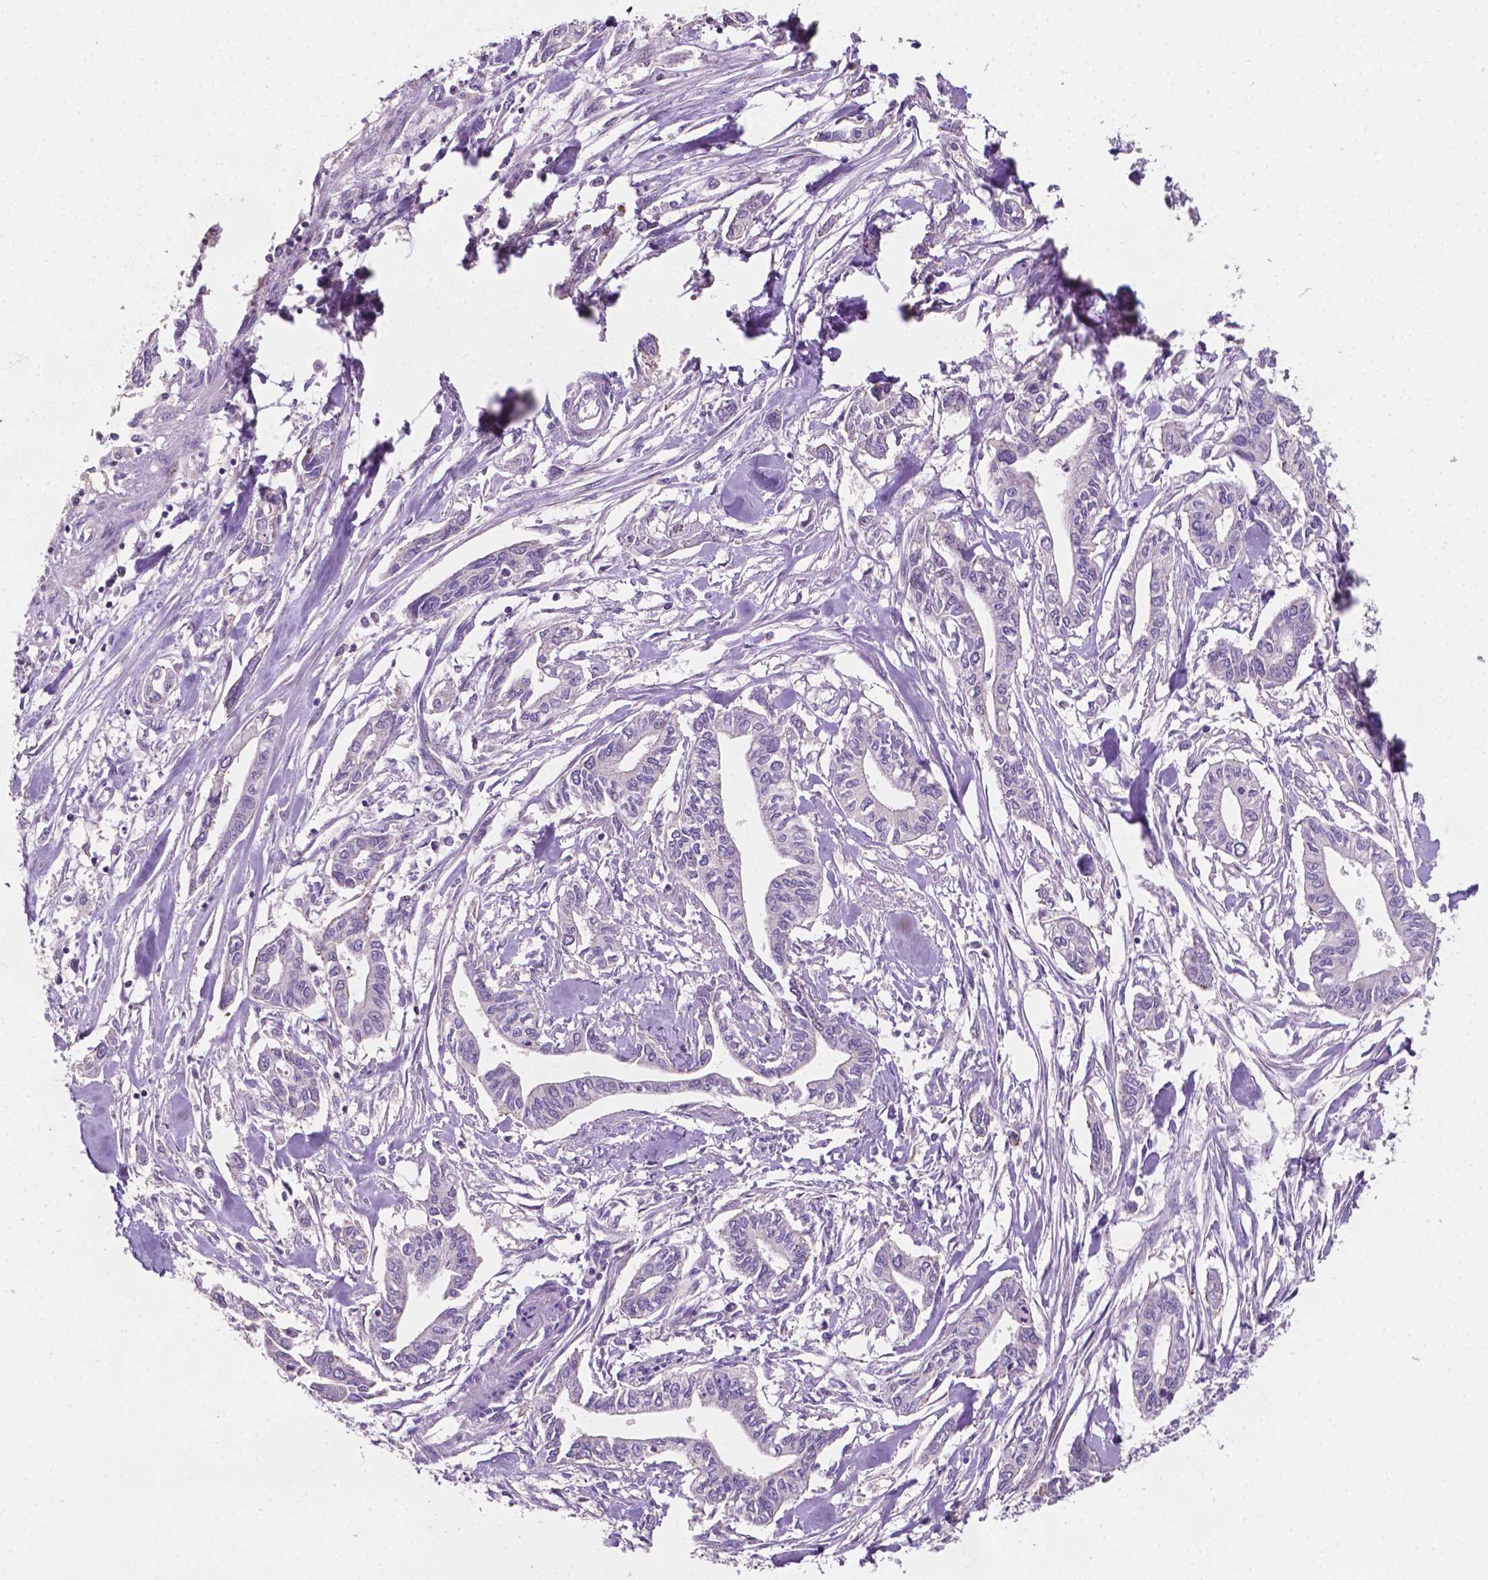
{"staining": {"intensity": "negative", "quantity": "none", "location": "none"}, "tissue": "pancreatic cancer", "cell_type": "Tumor cells", "image_type": "cancer", "snomed": [{"axis": "morphology", "description": "Adenocarcinoma, NOS"}, {"axis": "topography", "description": "Pancreas"}], "caption": "Immunohistochemical staining of human pancreatic cancer shows no significant positivity in tumor cells. (DAB (3,3'-diaminobenzidine) IHC with hematoxylin counter stain).", "gene": "EGFR", "patient": {"sex": "male", "age": 60}}